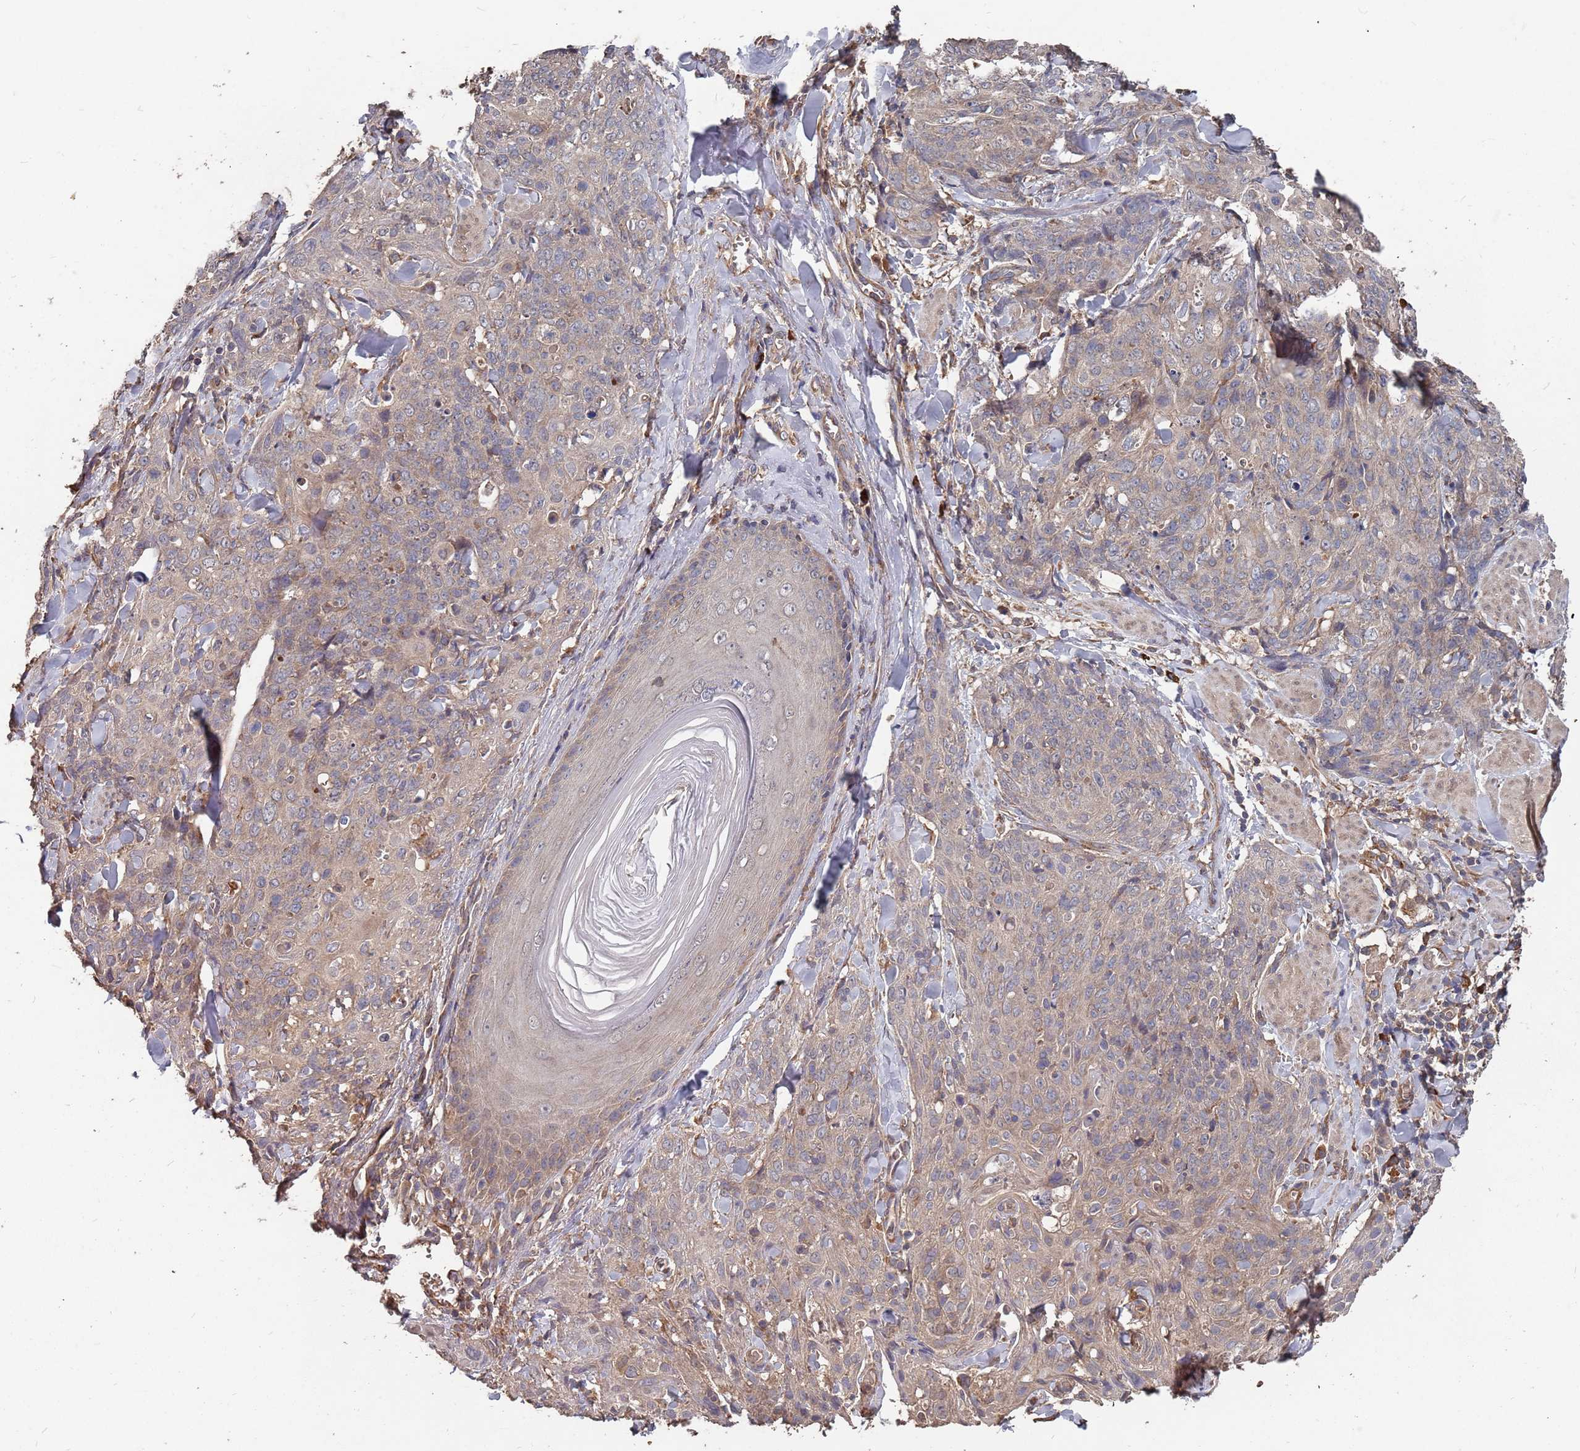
{"staining": {"intensity": "weak", "quantity": "25%-75%", "location": "cytoplasmic/membranous"}, "tissue": "skin cancer", "cell_type": "Tumor cells", "image_type": "cancer", "snomed": [{"axis": "morphology", "description": "Squamous cell carcinoma, NOS"}, {"axis": "topography", "description": "Skin"}, {"axis": "topography", "description": "Vulva"}], "caption": "Immunohistochemistry staining of skin cancer (squamous cell carcinoma), which shows low levels of weak cytoplasmic/membranous staining in approximately 25%-75% of tumor cells indicating weak cytoplasmic/membranous protein staining. The staining was performed using DAB (3,3'-diaminobenzidine) (brown) for protein detection and nuclei were counterstained in hematoxylin (blue).", "gene": "ATG5", "patient": {"sex": "female", "age": 85}}